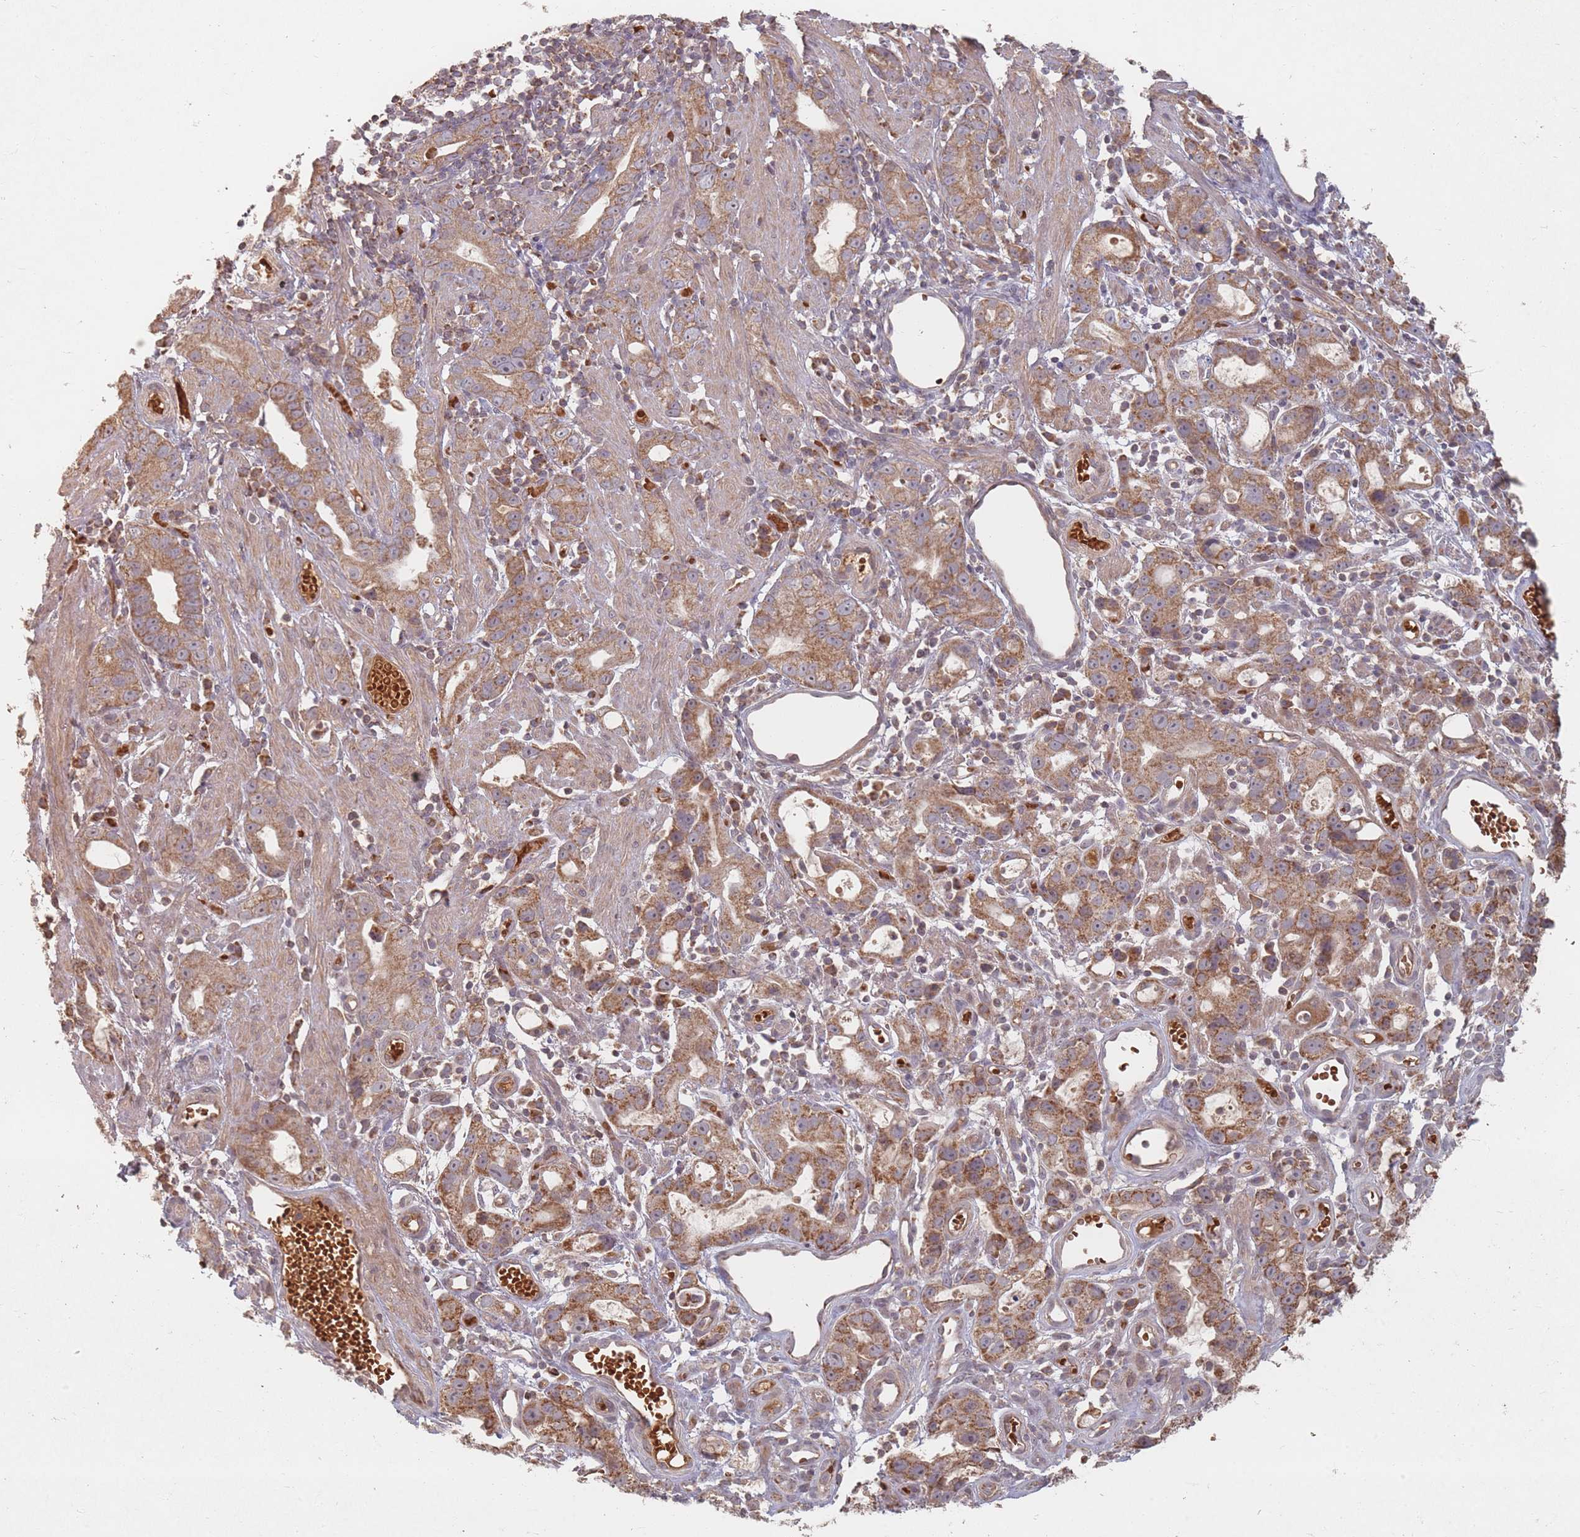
{"staining": {"intensity": "moderate", "quantity": ">75%", "location": "cytoplasmic/membranous"}, "tissue": "stomach cancer", "cell_type": "Tumor cells", "image_type": "cancer", "snomed": [{"axis": "morphology", "description": "Adenocarcinoma, NOS"}, {"axis": "topography", "description": "Stomach"}], "caption": "This is an image of immunohistochemistry (IHC) staining of stomach cancer, which shows moderate staining in the cytoplasmic/membranous of tumor cells.", "gene": "OR2M4", "patient": {"sex": "male", "age": 55}}